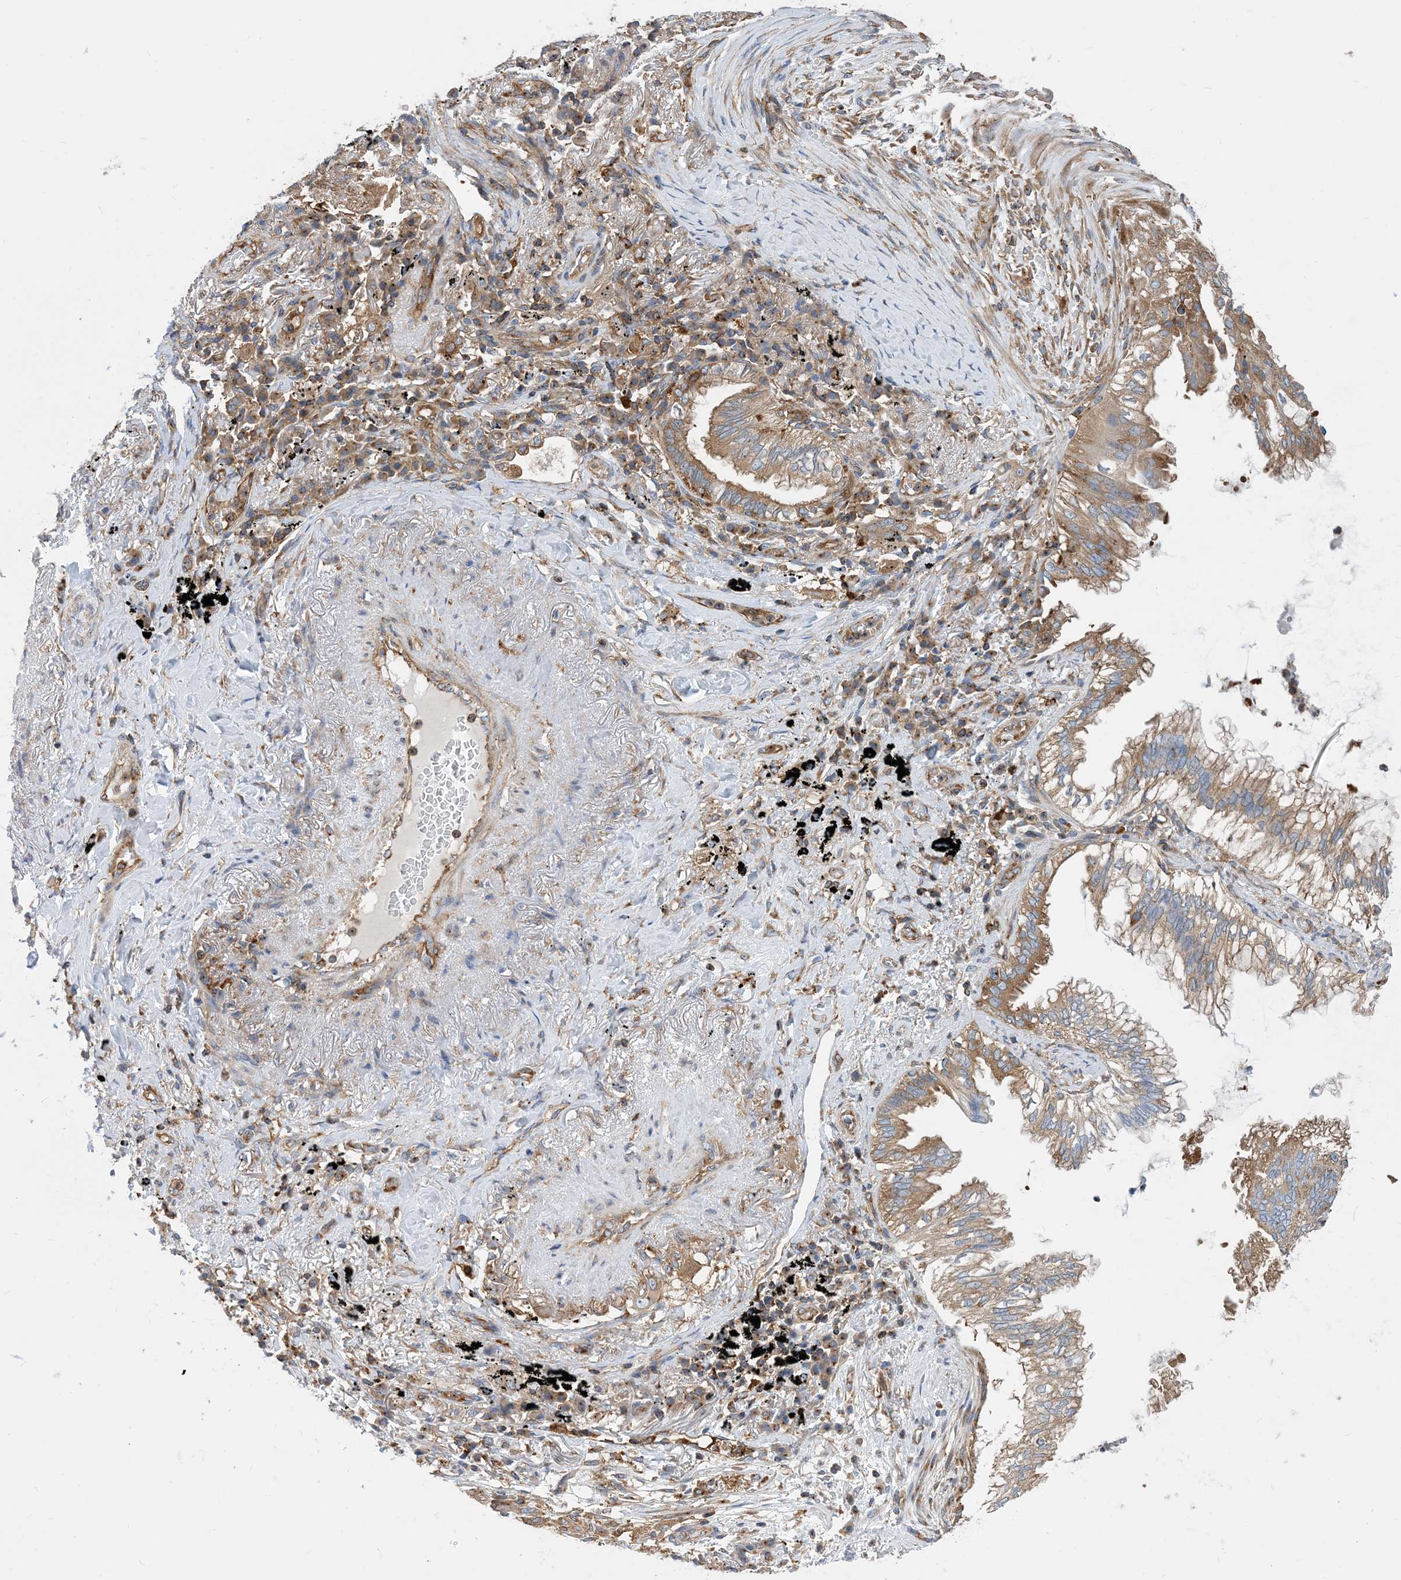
{"staining": {"intensity": "moderate", "quantity": "<25%", "location": "cytoplasmic/membranous"}, "tissue": "lung cancer", "cell_type": "Tumor cells", "image_type": "cancer", "snomed": [{"axis": "morphology", "description": "Adenocarcinoma, NOS"}, {"axis": "topography", "description": "Lung"}], "caption": "An image of adenocarcinoma (lung) stained for a protein demonstrates moderate cytoplasmic/membranous brown staining in tumor cells.", "gene": "DYNC1LI1", "patient": {"sex": "female", "age": 70}}